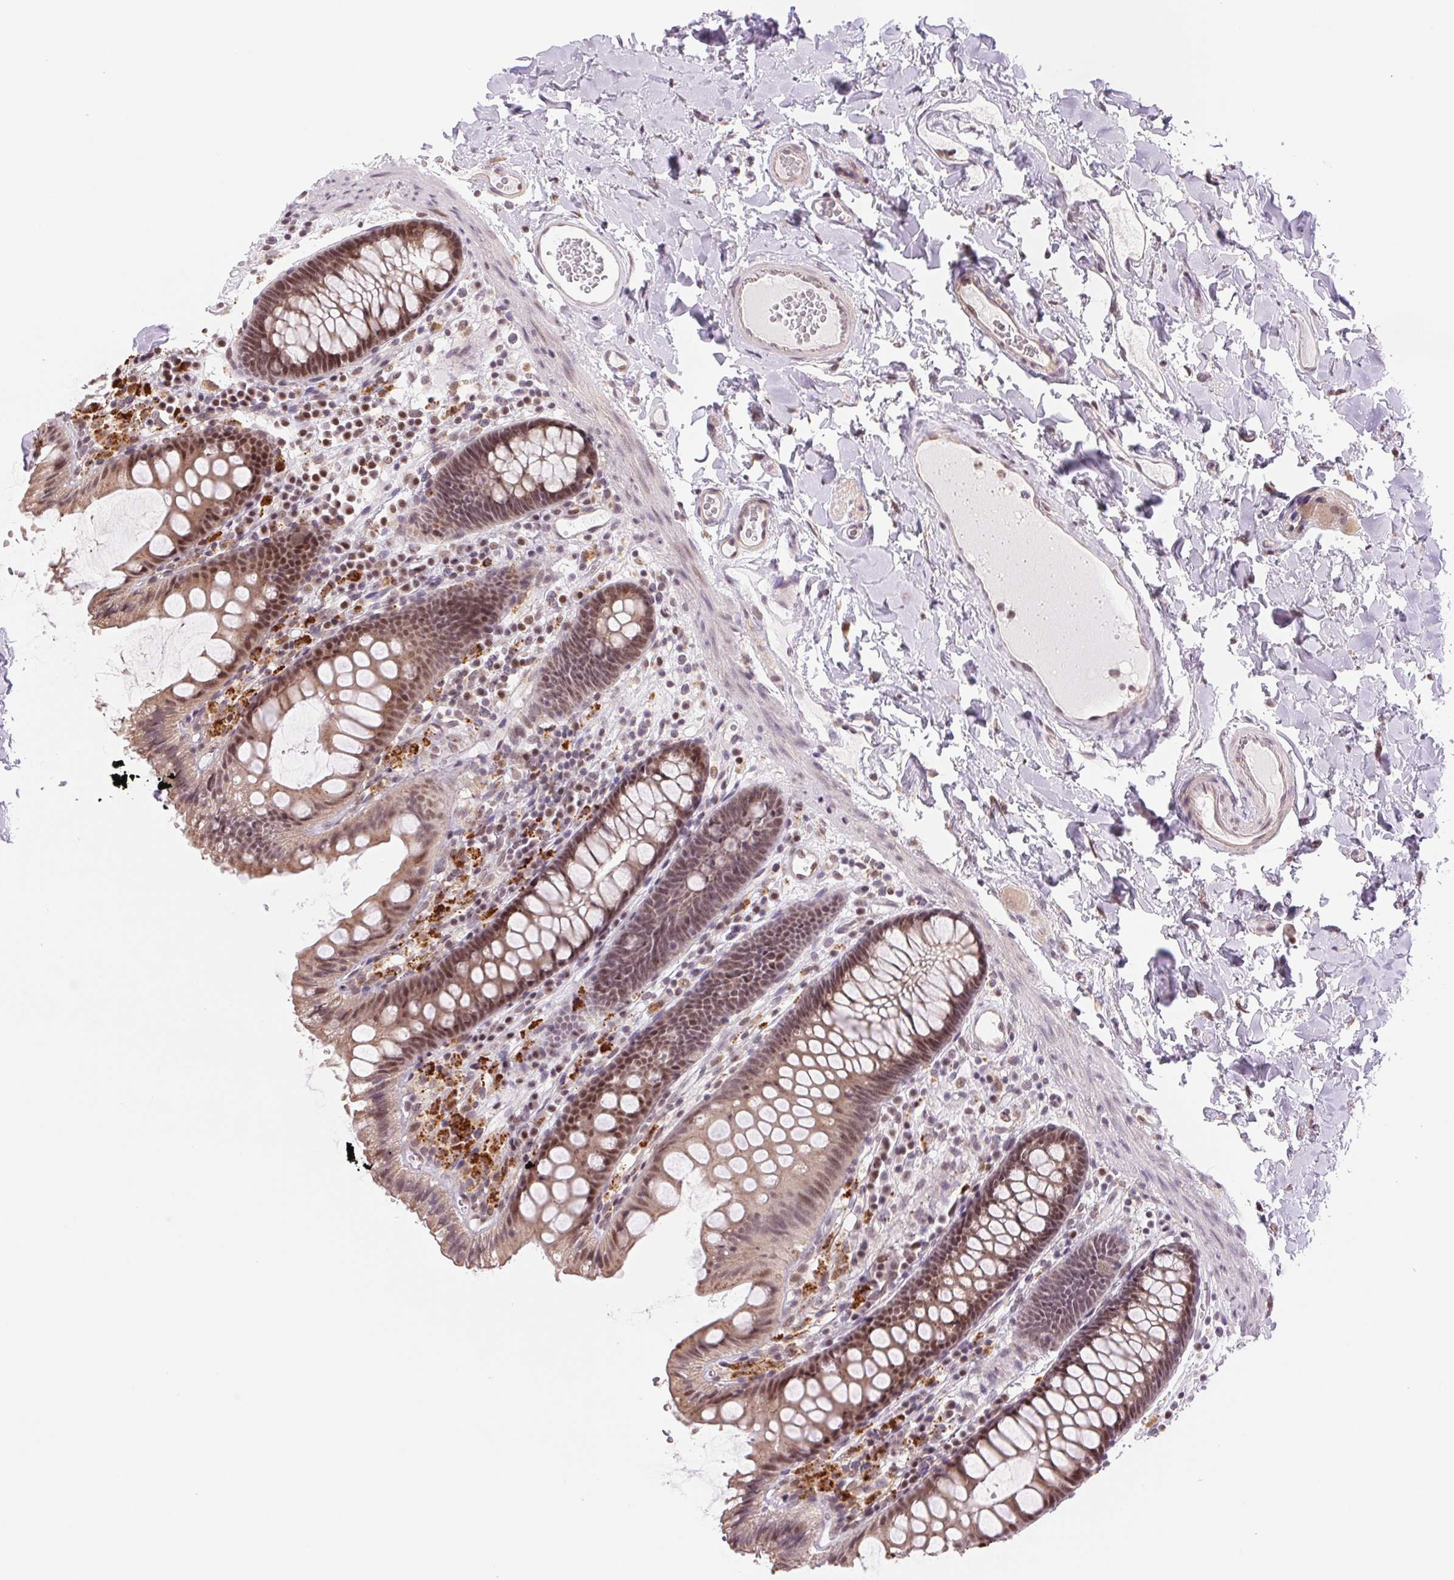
{"staining": {"intensity": "weak", "quantity": "25%-75%", "location": "cytoplasmic/membranous,nuclear"}, "tissue": "colon", "cell_type": "Endothelial cells", "image_type": "normal", "snomed": [{"axis": "morphology", "description": "Normal tissue, NOS"}, {"axis": "topography", "description": "Colon"}], "caption": "Immunohistochemical staining of unremarkable colon reveals weak cytoplasmic/membranous,nuclear protein positivity in about 25%-75% of endothelial cells.", "gene": "GRHL3", "patient": {"sex": "male", "age": 84}}